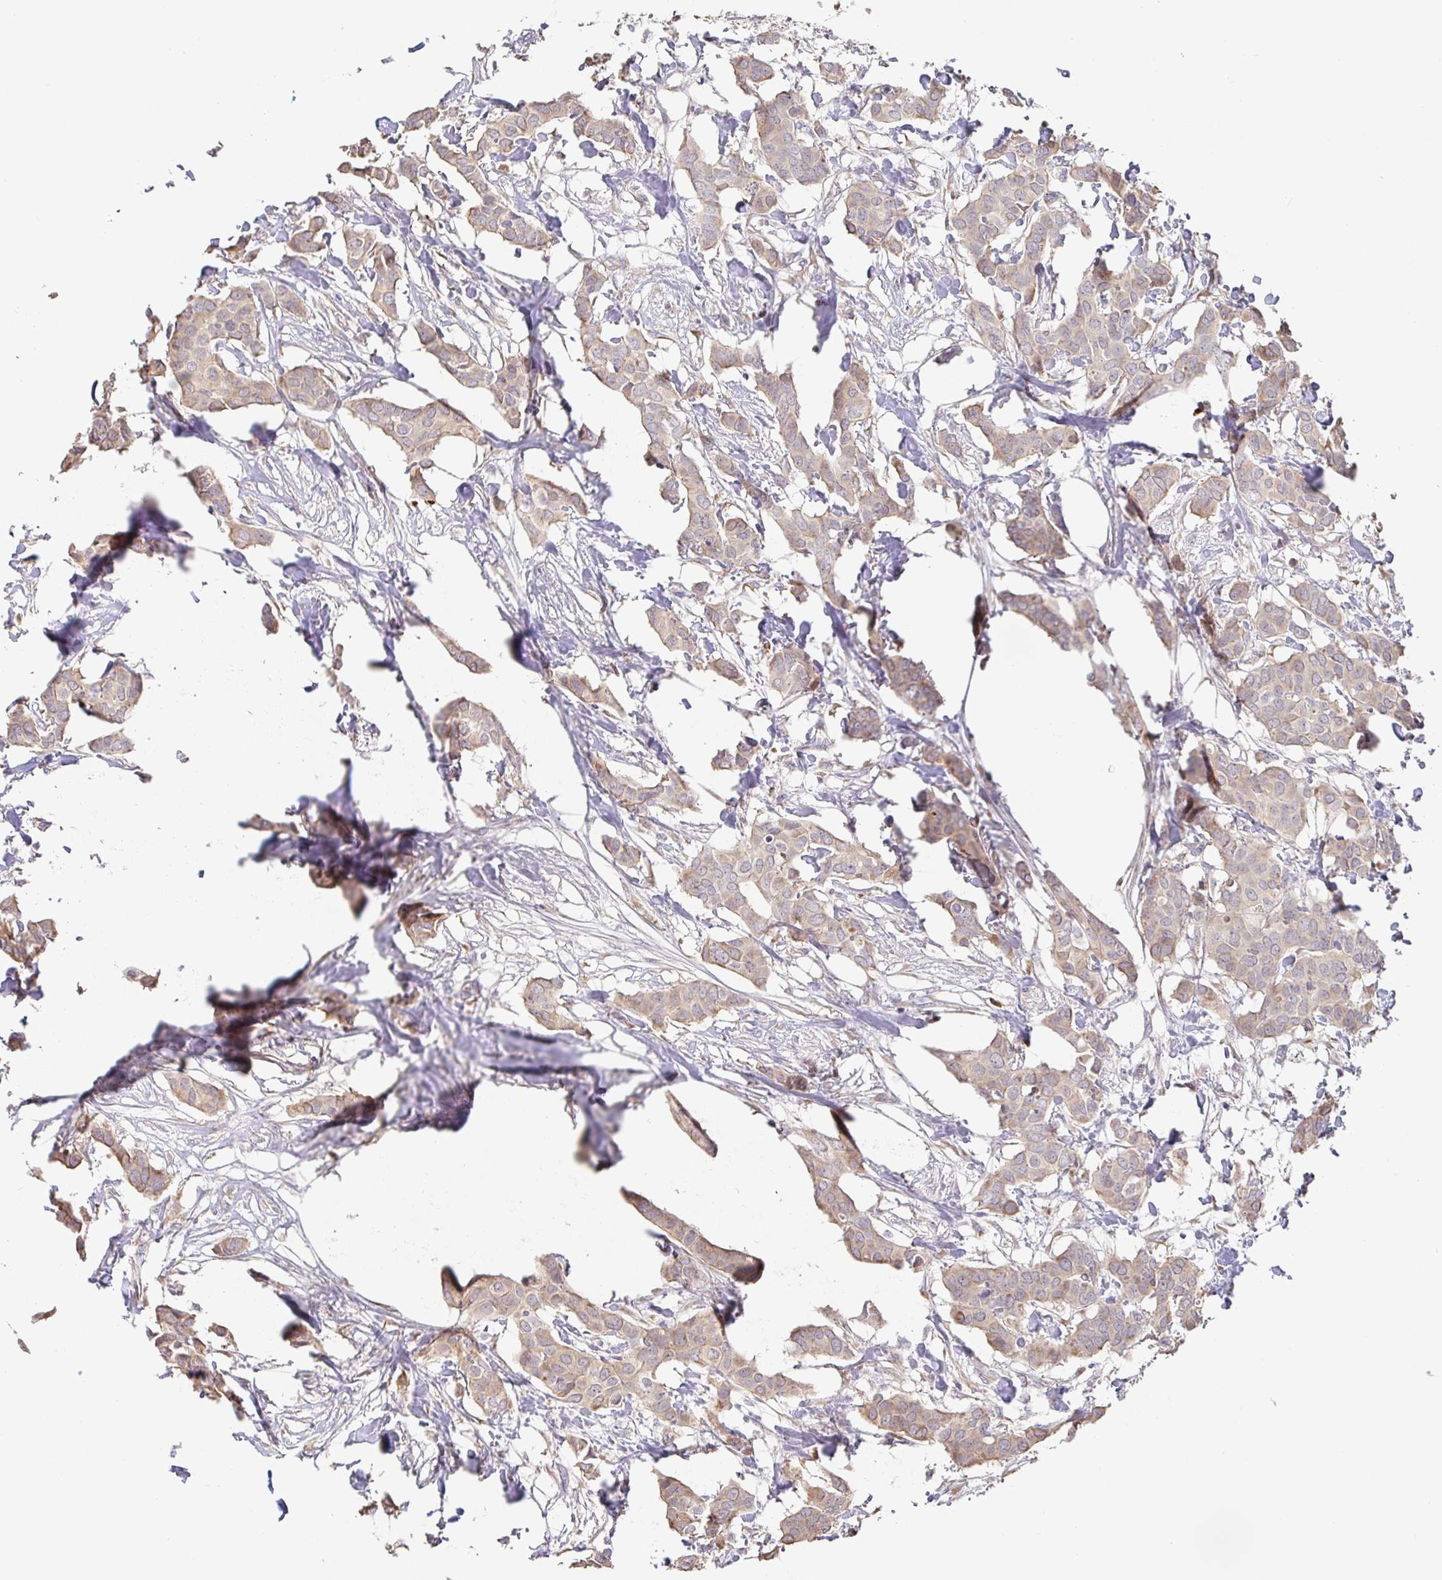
{"staining": {"intensity": "weak", "quantity": ">75%", "location": "cytoplasmic/membranous"}, "tissue": "breast cancer", "cell_type": "Tumor cells", "image_type": "cancer", "snomed": [{"axis": "morphology", "description": "Duct carcinoma"}, {"axis": "topography", "description": "Breast"}], "caption": "Immunohistochemical staining of invasive ductal carcinoma (breast) displays low levels of weak cytoplasmic/membranous protein expression in about >75% of tumor cells. (Stains: DAB (3,3'-diaminobenzidine) in brown, nuclei in blue, Microscopy: brightfield microscopy at high magnification).", "gene": "PDPK1", "patient": {"sex": "female", "age": 62}}